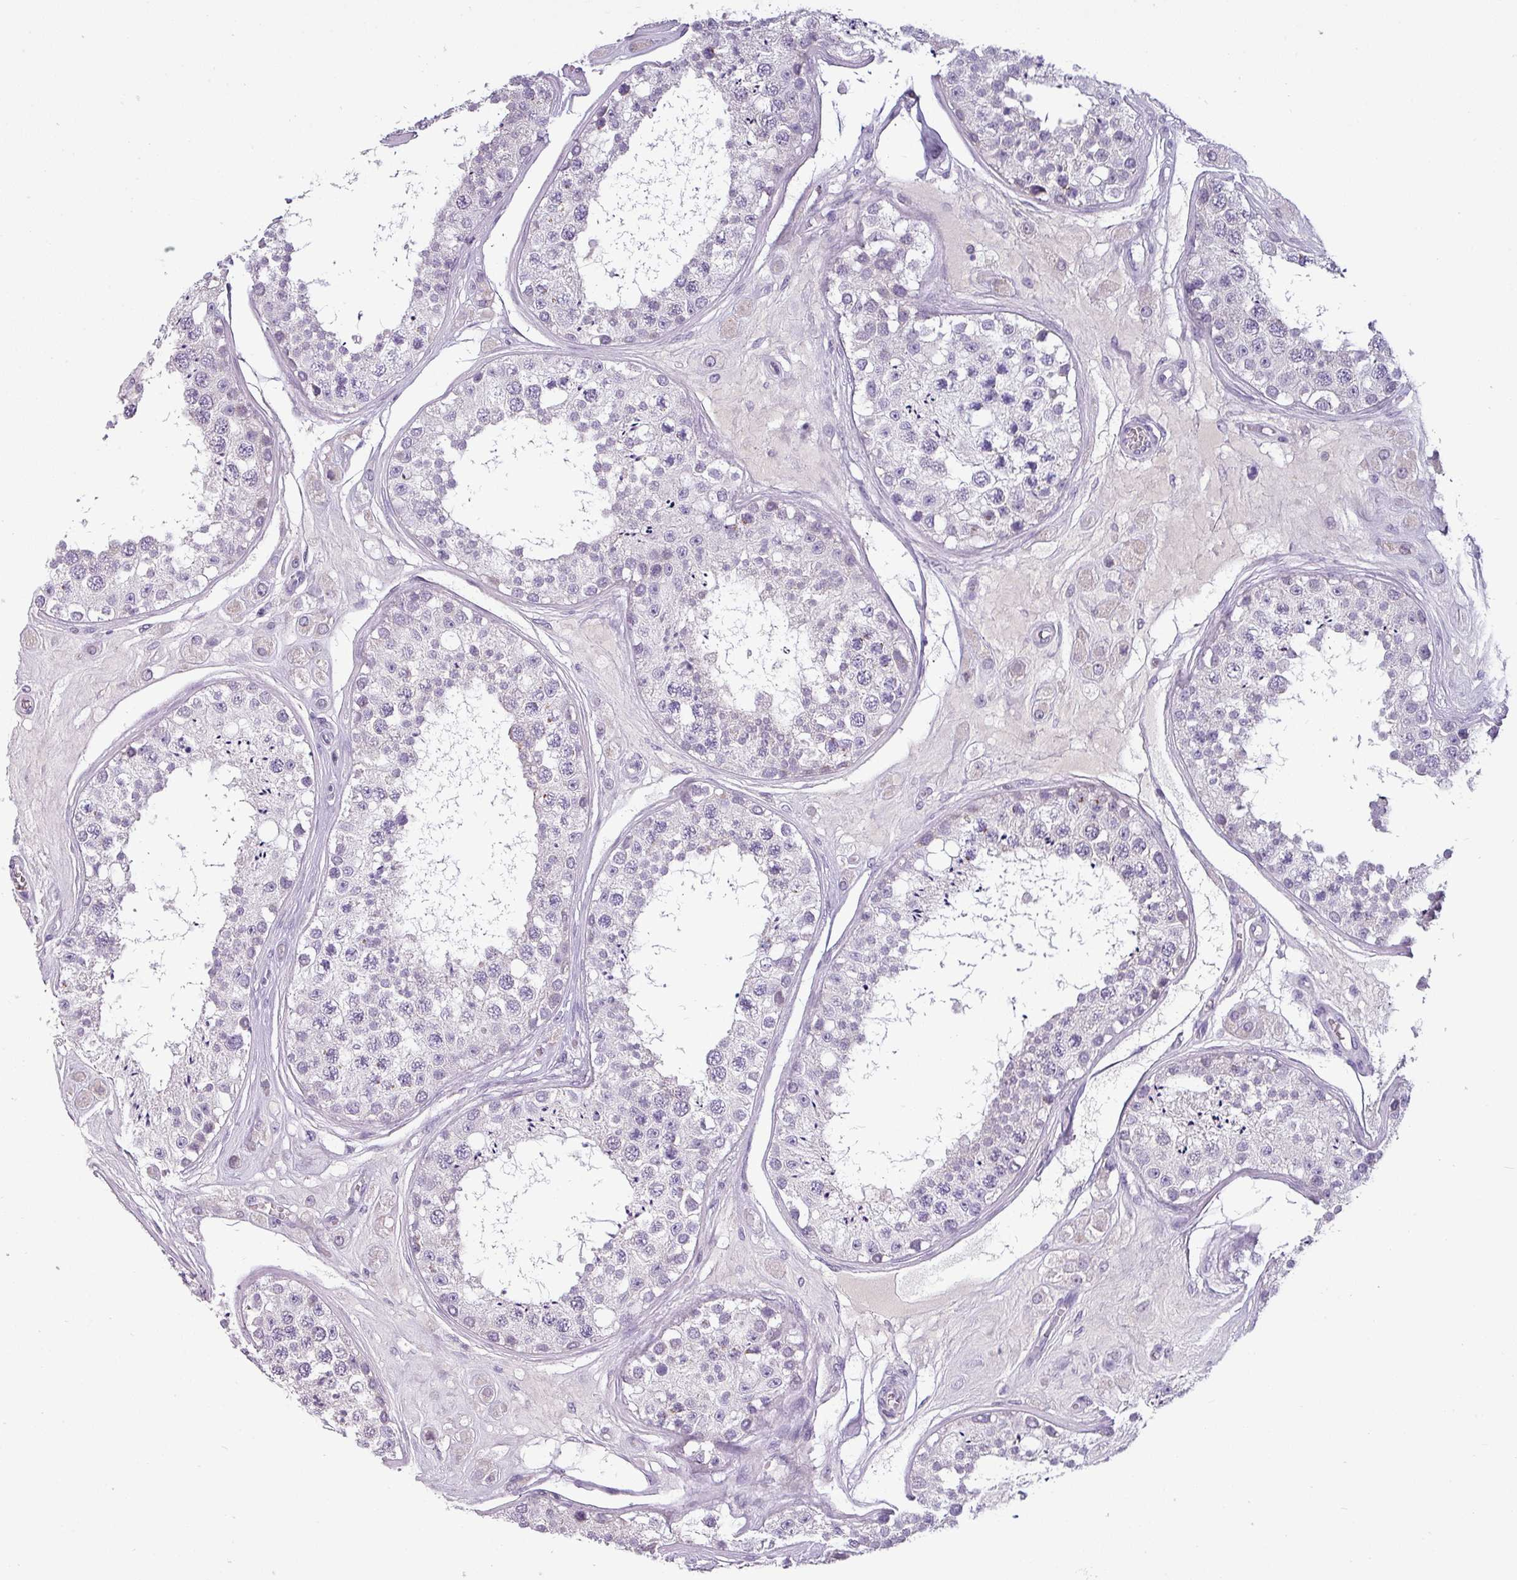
{"staining": {"intensity": "negative", "quantity": "none", "location": "none"}, "tissue": "testis", "cell_type": "Cells in seminiferous ducts", "image_type": "normal", "snomed": [{"axis": "morphology", "description": "Normal tissue, NOS"}, {"axis": "topography", "description": "Testis"}], "caption": "Immunohistochemical staining of unremarkable human testis demonstrates no significant expression in cells in seminiferous ducts.", "gene": "SLC26A9", "patient": {"sex": "male", "age": 25}}